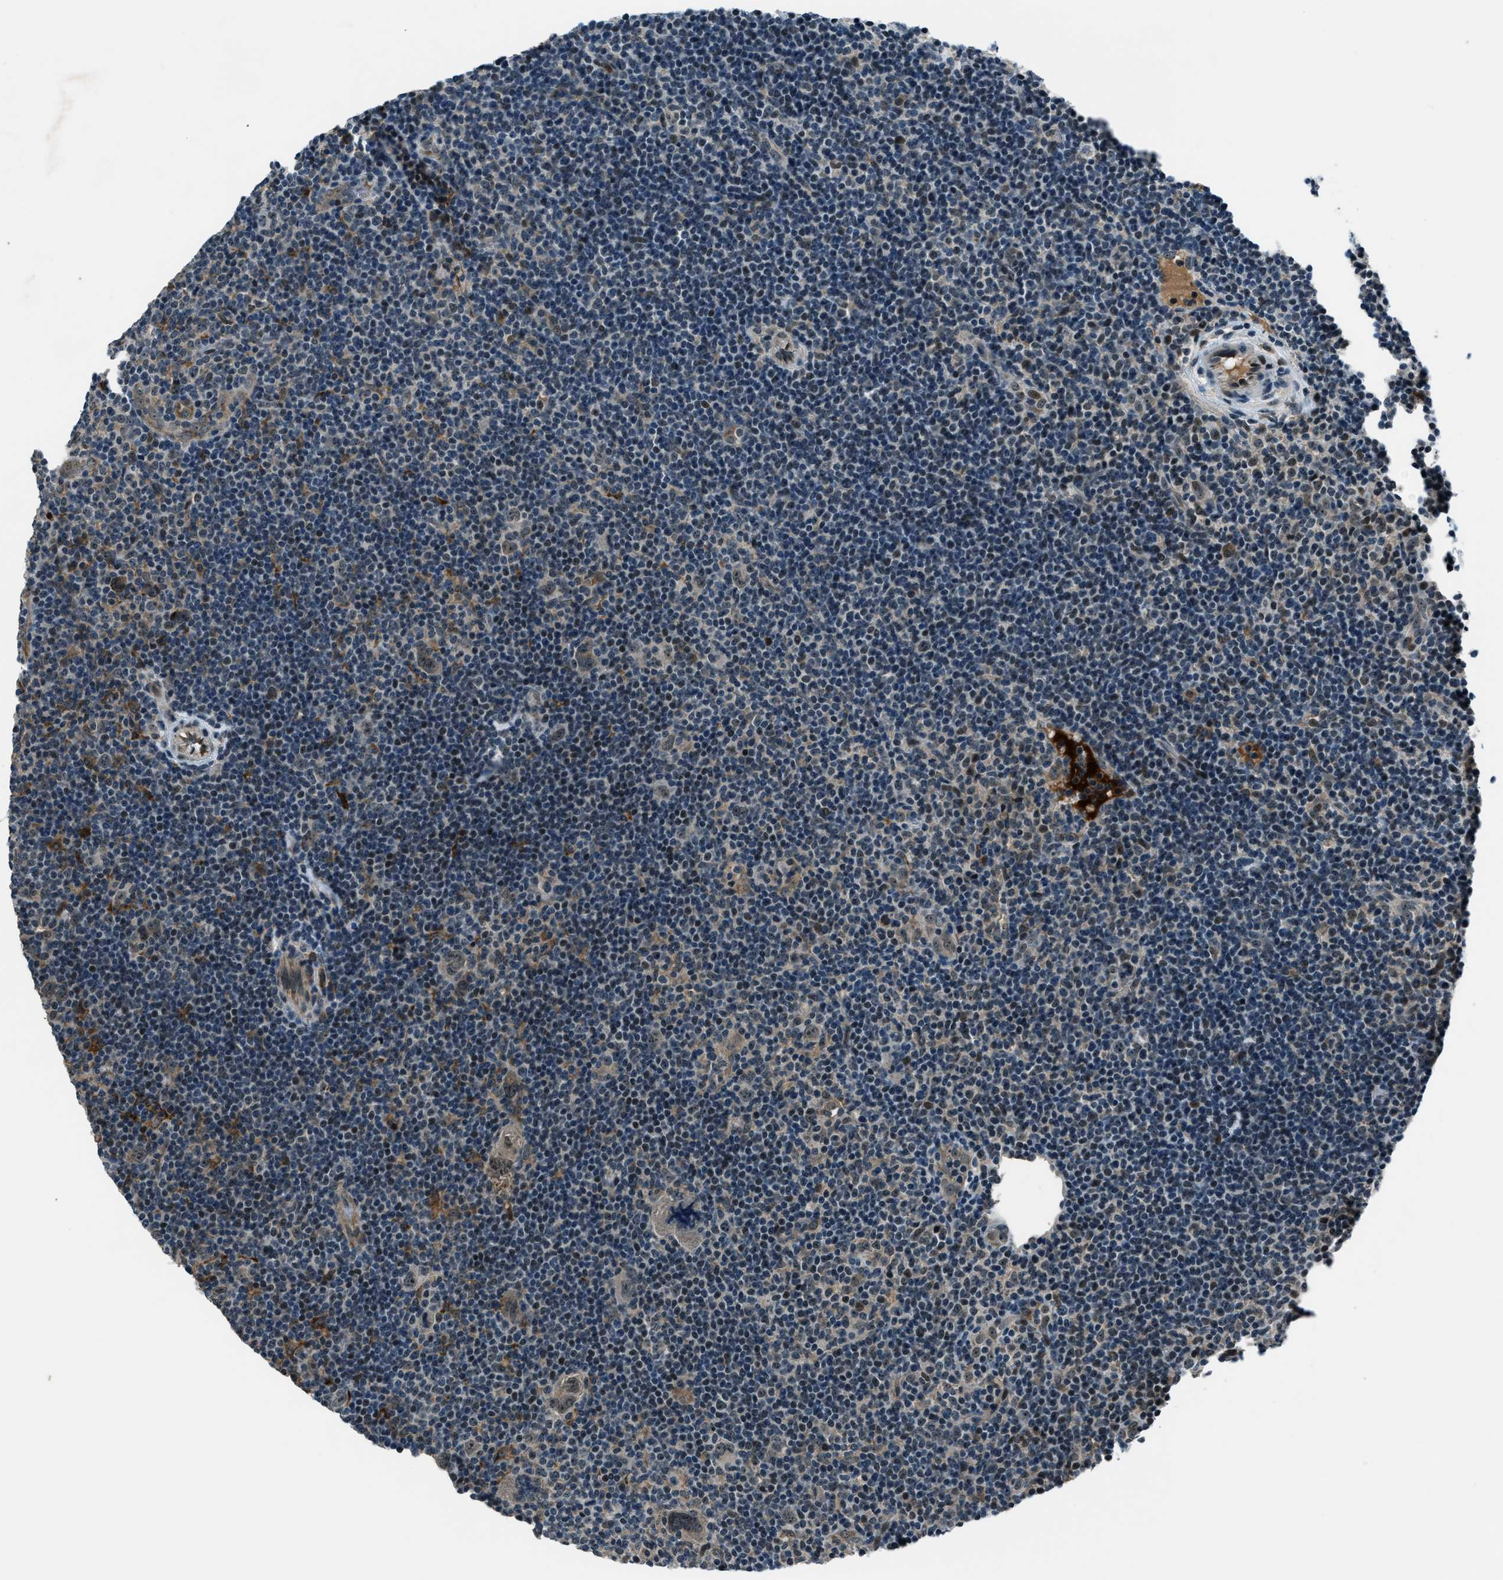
{"staining": {"intensity": "moderate", "quantity": "<25%", "location": "cytoplasmic/membranous"}, "tissue": "lymphoma", "cell_type": "Tumor cells", "image_type": "cancer", "snomed": [{"axis": "morphology", "description": "Hodgkin's disease, NOS"}, {"axis": "topography", "description": "Lymph node"}], "caption": "DAB immunohistochemical staining of Hodgkin's disease demonstrates moderate cytoplasmic/membranous protein expression in about <25% of tumor cells.", "gene": "ACTL9", "patient": {"sex": "female", "age": 57}}